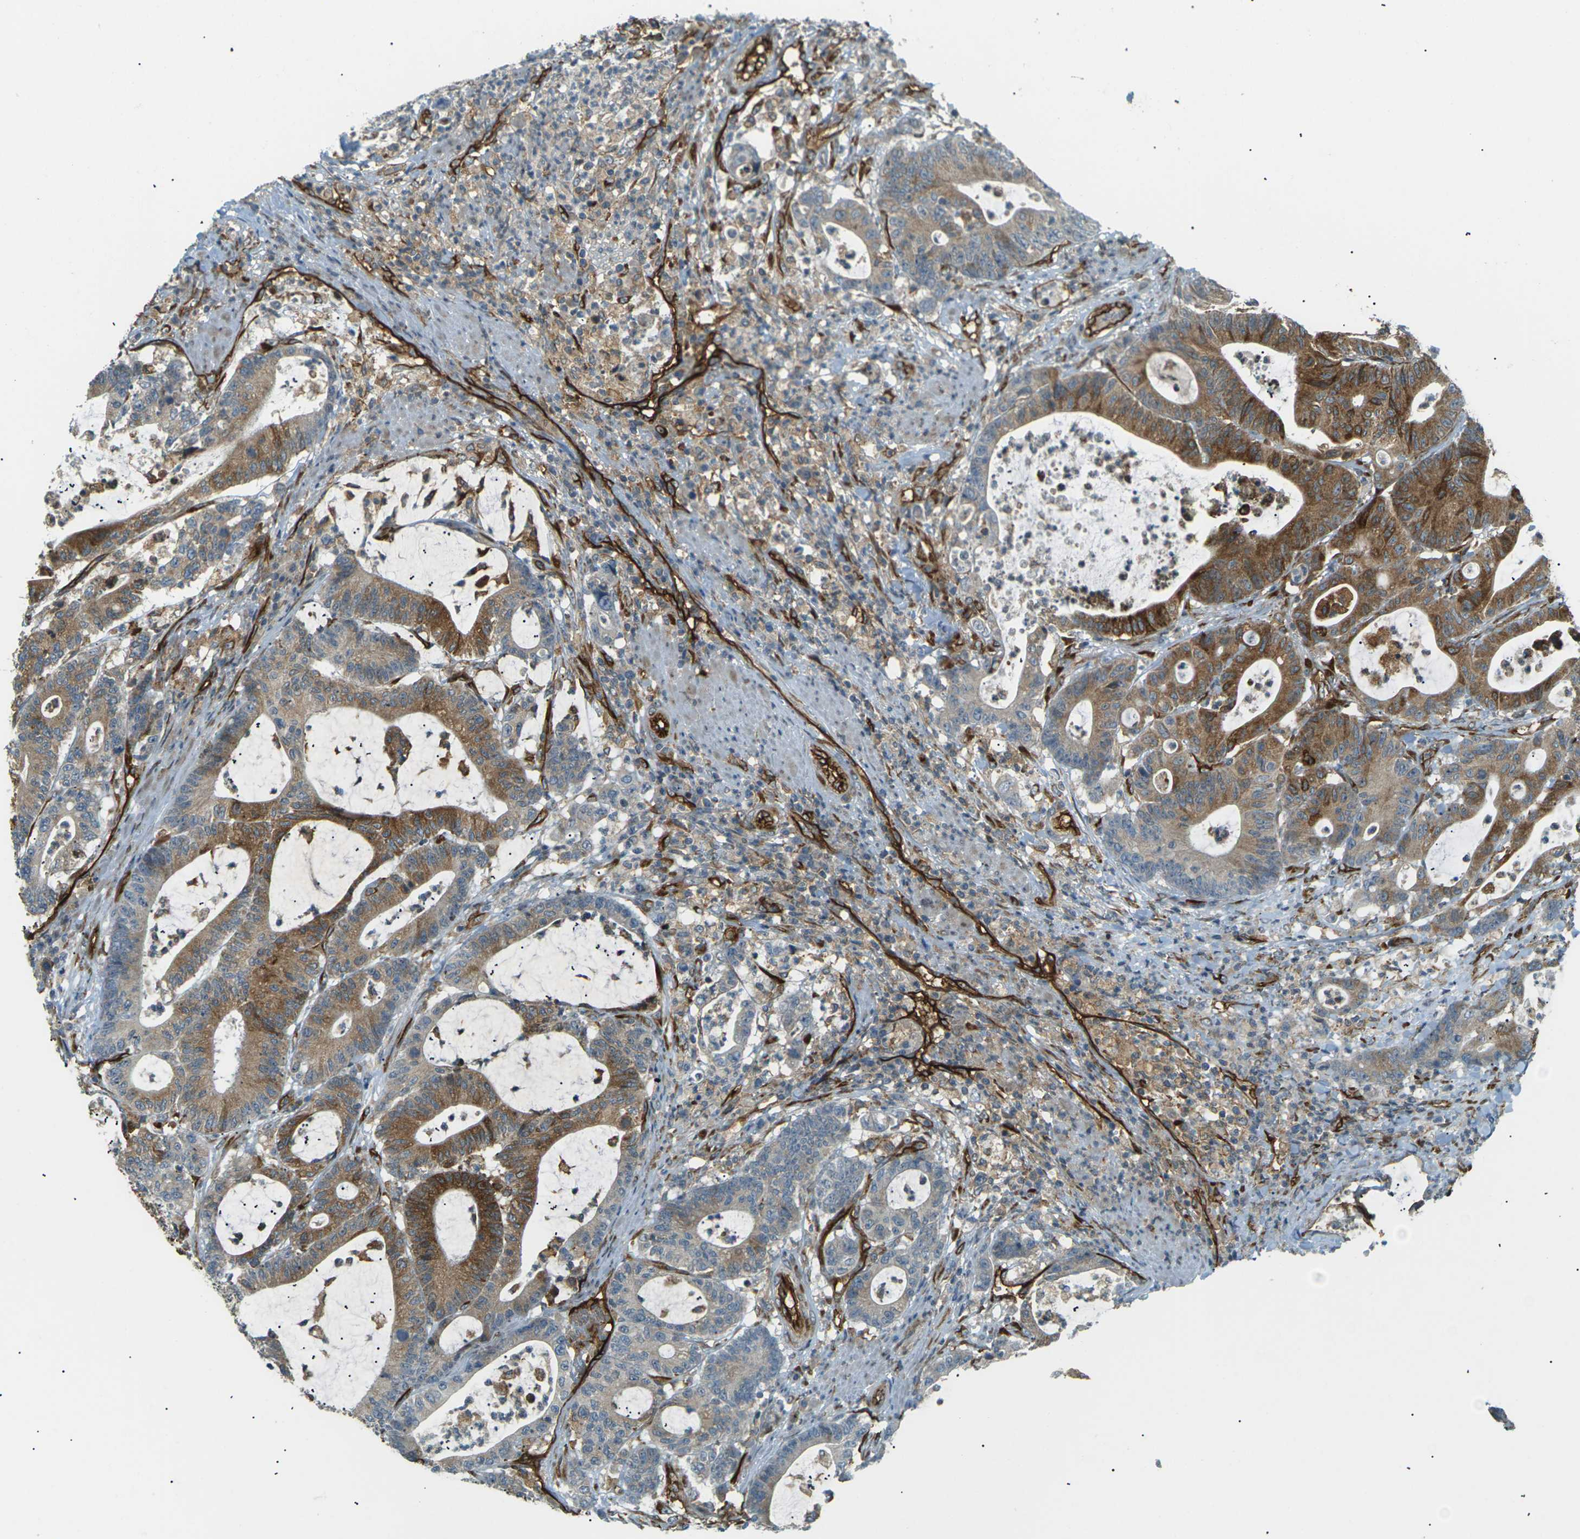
{"staining": {"intensity": "moderate", "quantity": "25%-75%", "location": "cytoplasmic/membranous"}, "tissue": "colorectal cancer", "cell_type": "Tumor cells", "image_type": "cancer", "snomed": [{"axis": "morphology", "description": "Adenocarcinoma, NOS"}, {"axis": "topography", "description": "Colon"}], "caption": "DAB immunohistochemical staining of colorectal cancer (adenocarcinoma) reveals moderate cytoplasmic/membranous protein positivity in approximately 25%-75% of tumor cells.", "gene": "S1PR1", "patient": {"sex": "female", "age": 84}}